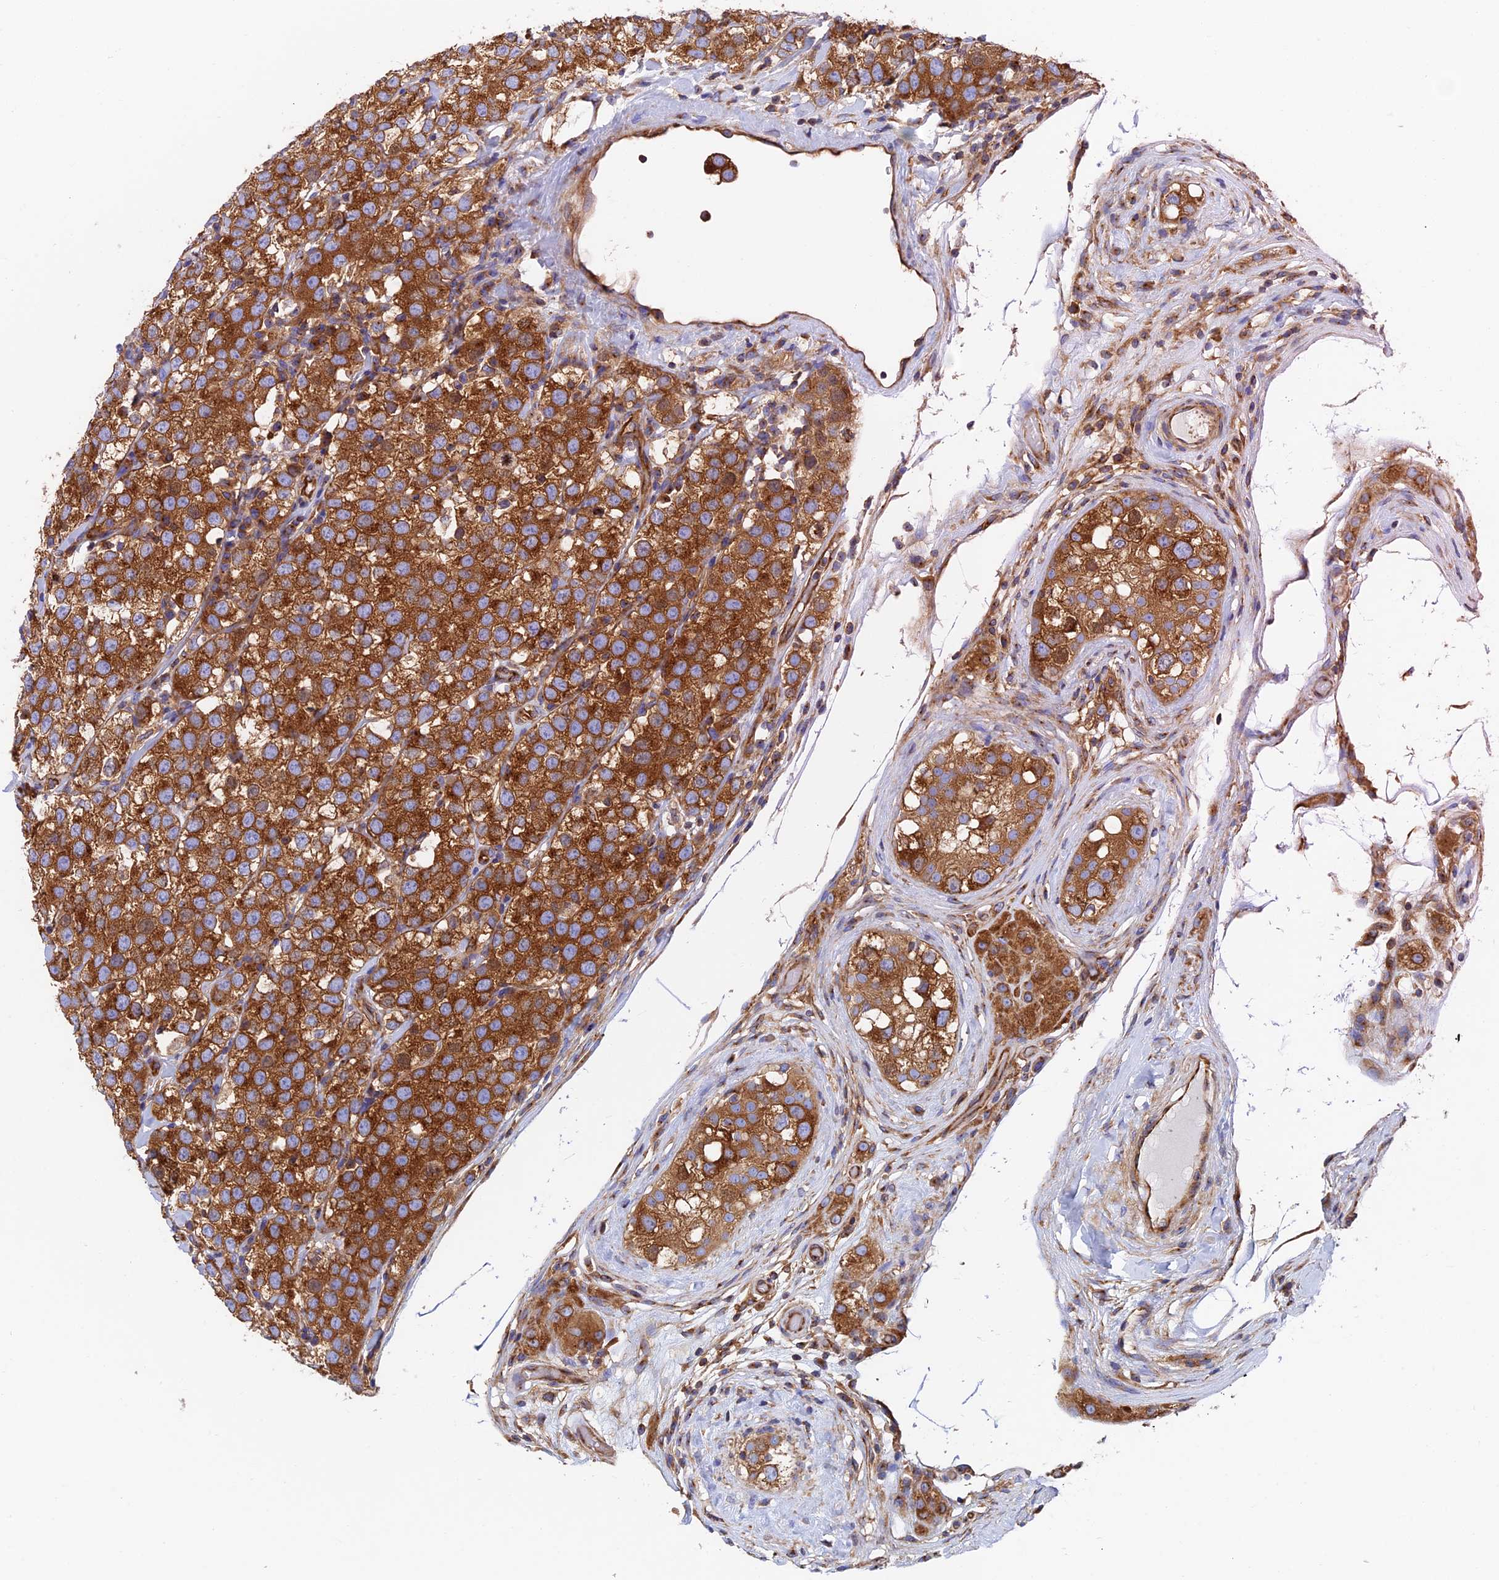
{"staining": {"intensity": "strong", "quantity": ">75%", "location": "cytoplasmic/membranous"}, "tissue": "testis cancer", "cell_type": "Tumor cells", "image_type": "cancer", "snomed": [{"axis": "morphology", "description": "Seminoma, NOS"}, {"axis": "topography", "description": "Testis"}], "caption": "Immunohistochemistry photomicrograph of human testis cancer (seminoma) stained for a protein (brown), which reveals high levels of strong cytoplasmic/membranous positivity in approximately >75% of tumor cells.", "gene": "DCTN2", "patient": {"sex": "male", "age": 34}}